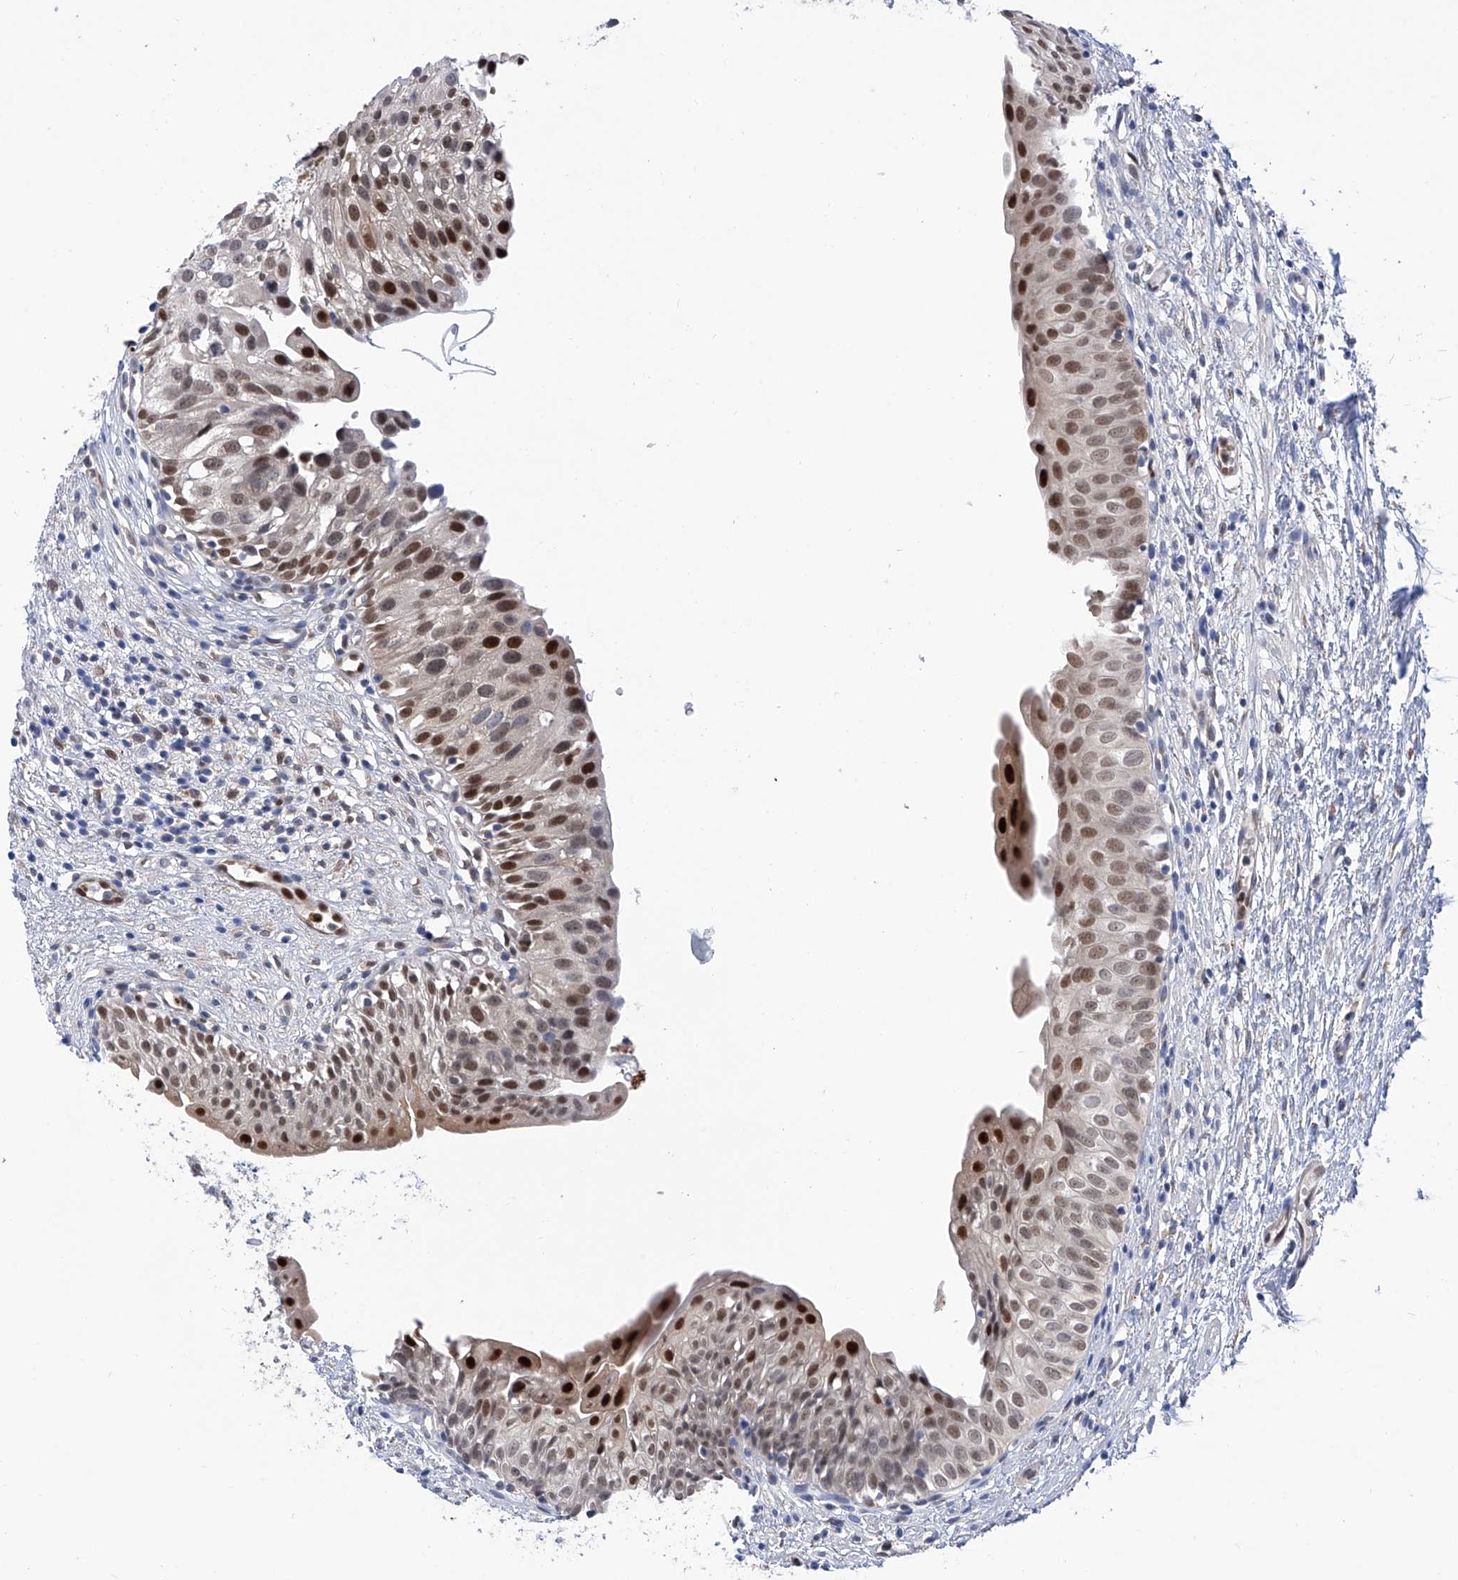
{"staining": {"intensity": "strong", "quantity": "25%-75%", "location": "nuclear"}, "tissue": "urinary bladder", "cell_type": "Urothelial cells", "image_type": "normal", "snomed": [{"axis": "morphology", "description": "Normal tissue, NOS"}, {"axis": "topography", "description": "Urinary bladder"}], "caption": "Normal urinary bladder exhibits strong nuclear staining in about 25%-75% of urothelial cells, visualized by immunohistochemistry.", "gene": "PHF20", "patient": {"sex": "male", "age": 51}}